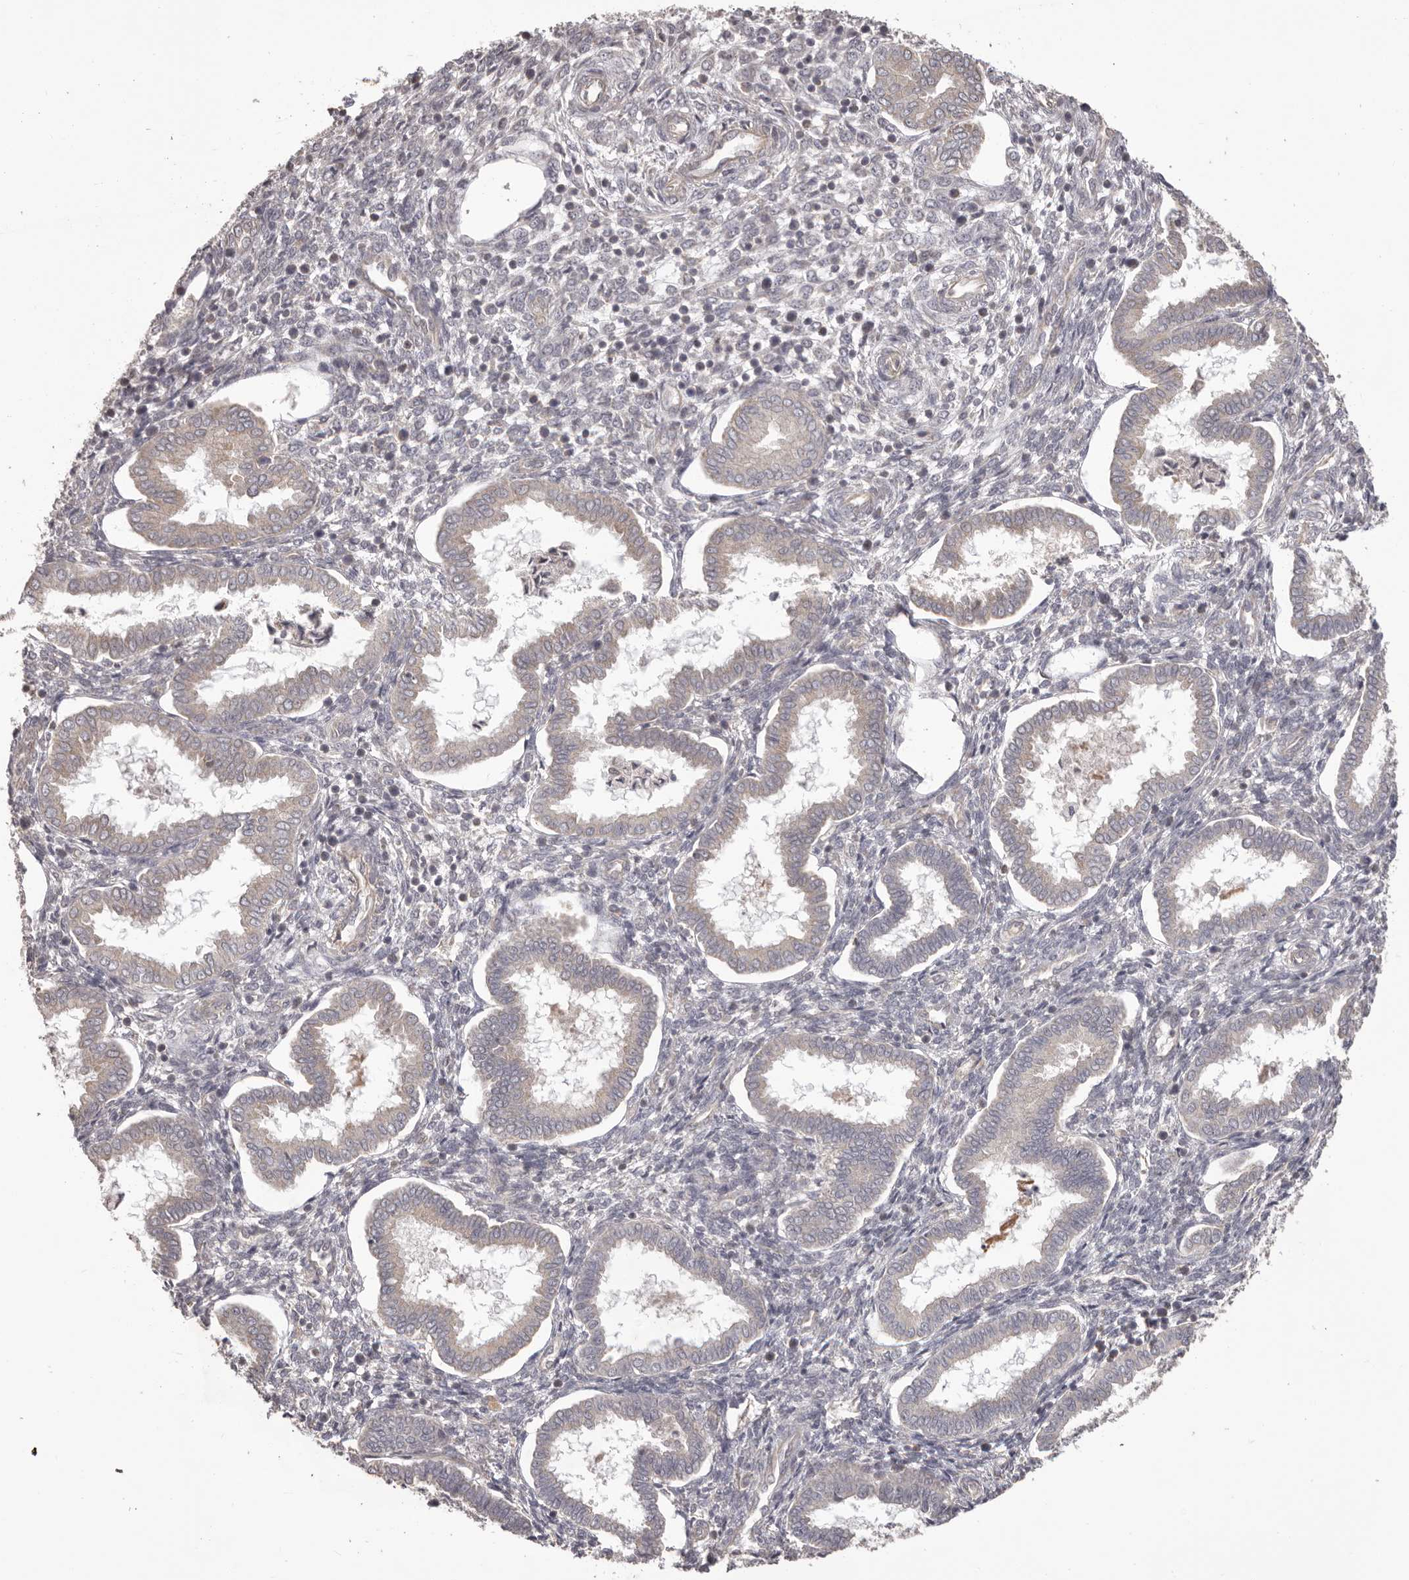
{"staining": {"intensity": "negative", "quantity": "none", "location": "none"}, "tissue": "endometrium", "cell_type": "Cells in endometrial stroma", "image_type": "normal", "snomed": [{"axis": "morphology", "description": "Normal tissue, NOS"}, {"axis": "topography", "description": "Endometrium"}], "caption": "DAB immunohistochemical staining of benign human endometrium displays no significant positivity in cells in endometrial stroma.", "gene": "HRH1", "patient": {"sex": "female", "age": 24}}